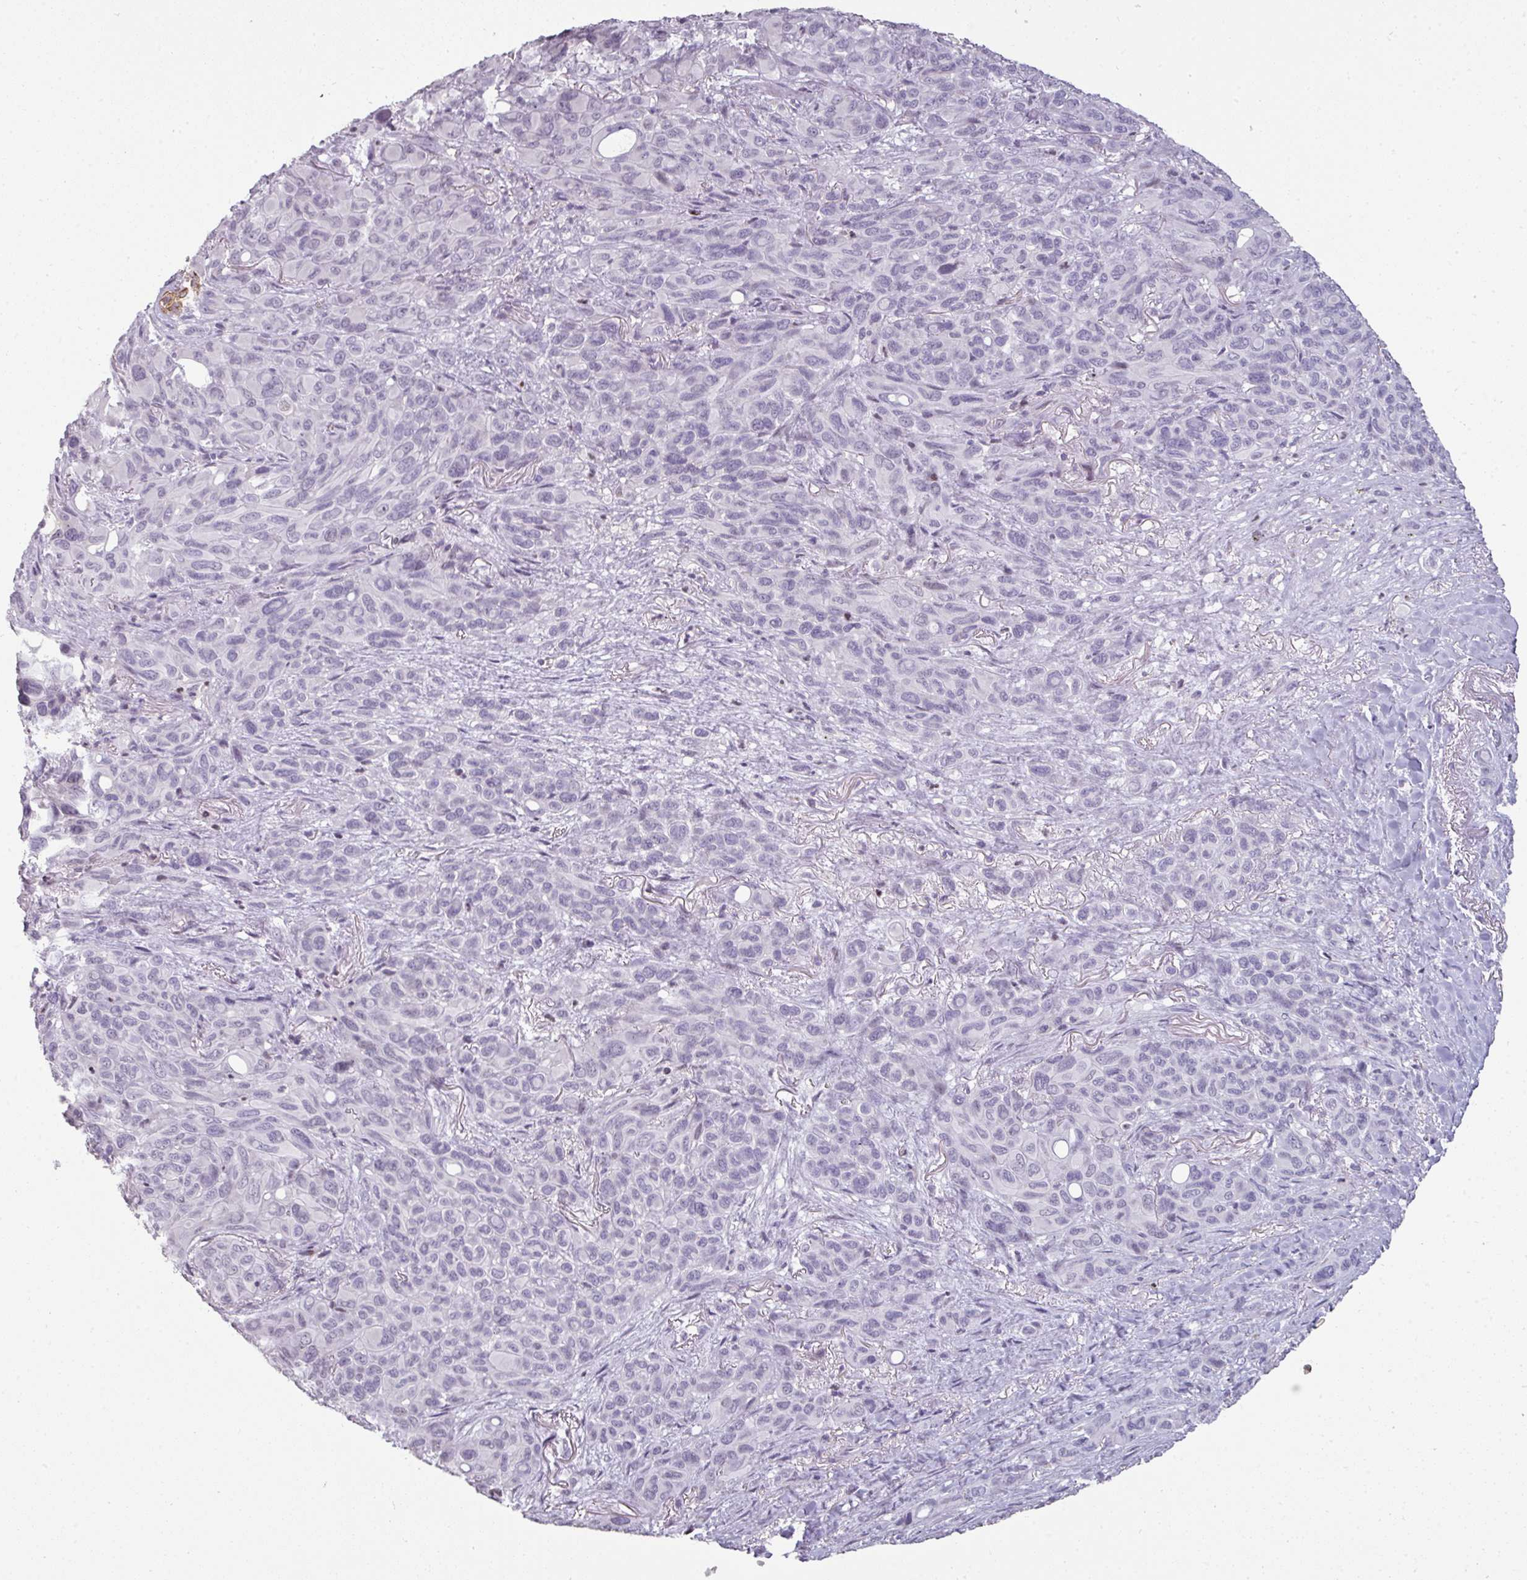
{"staining": {"intensity": "negative", "quantity": "none", "location": "none"}, "tissue": "melanoma", "cell_type": "Tumor cells", "image_type": "cancer", "snomed": [{"axis": "morphology", "description": "Malignant melanoma, Metastatic site"}, {"axis": "topography", "description": "Lung"}], "caption": "Image shows no protein positivity in tumor cells of melanoma tissue.", "gene": "GTF2H3", "patient": {"sex": "male", "age": 48}}